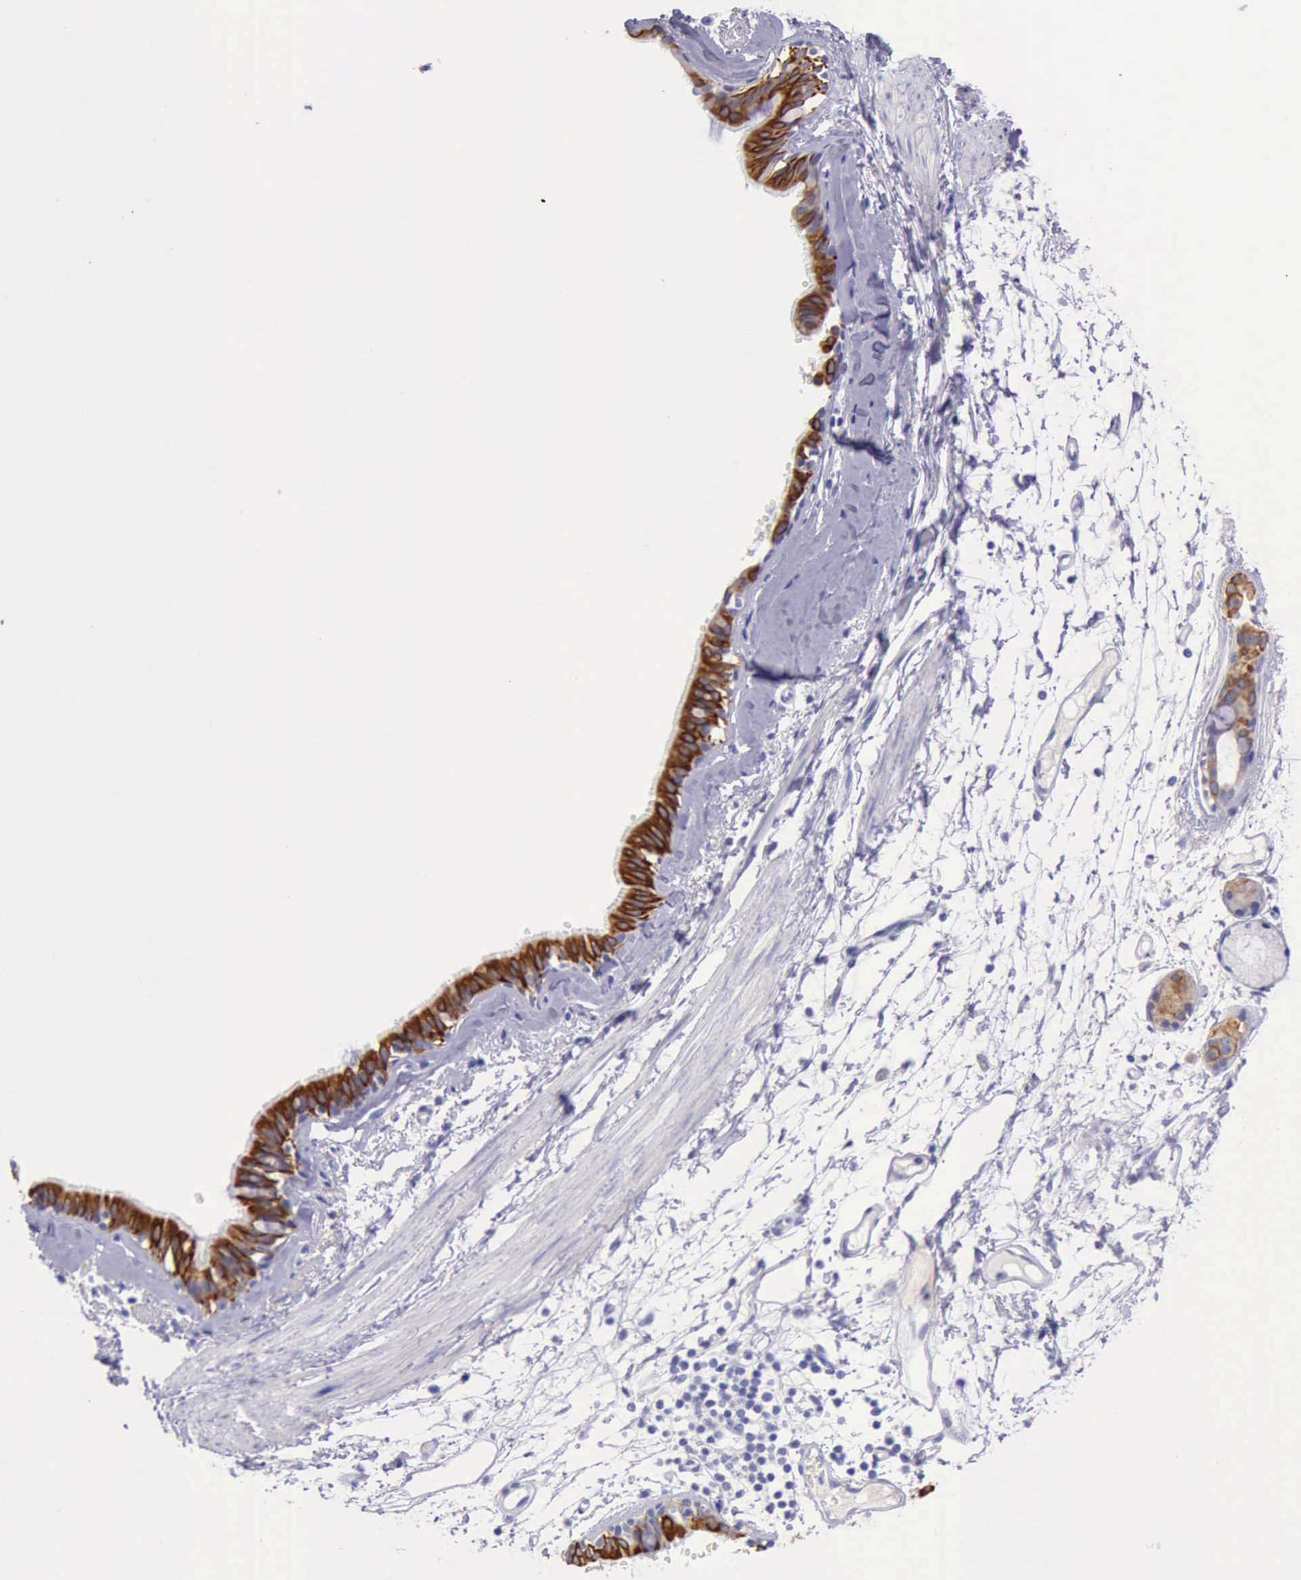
{"staining": {"intensity": "strong", "quantity": ">75%", "location": "cytoplasmic/membranous"}, "tissue": "bronchus", "cell_type": "Respiratory epithelial cells", "image_type": "normal", "snomed": [{"axis": "morphology", "description": "Normal tissue, NOS"}, {"axis": "topography", "description": "Bronchus"}, {"axis": "topography", "description": "Lung"}], "caption": "Brown immunohistochemical staining in unremarkable bronchus displays strong cytoplasmic/membranous expression in approximately >75% of respiratory epithelial cells.", "gene": "KRT8", "patient": {"sex": "female", "age": 56}}